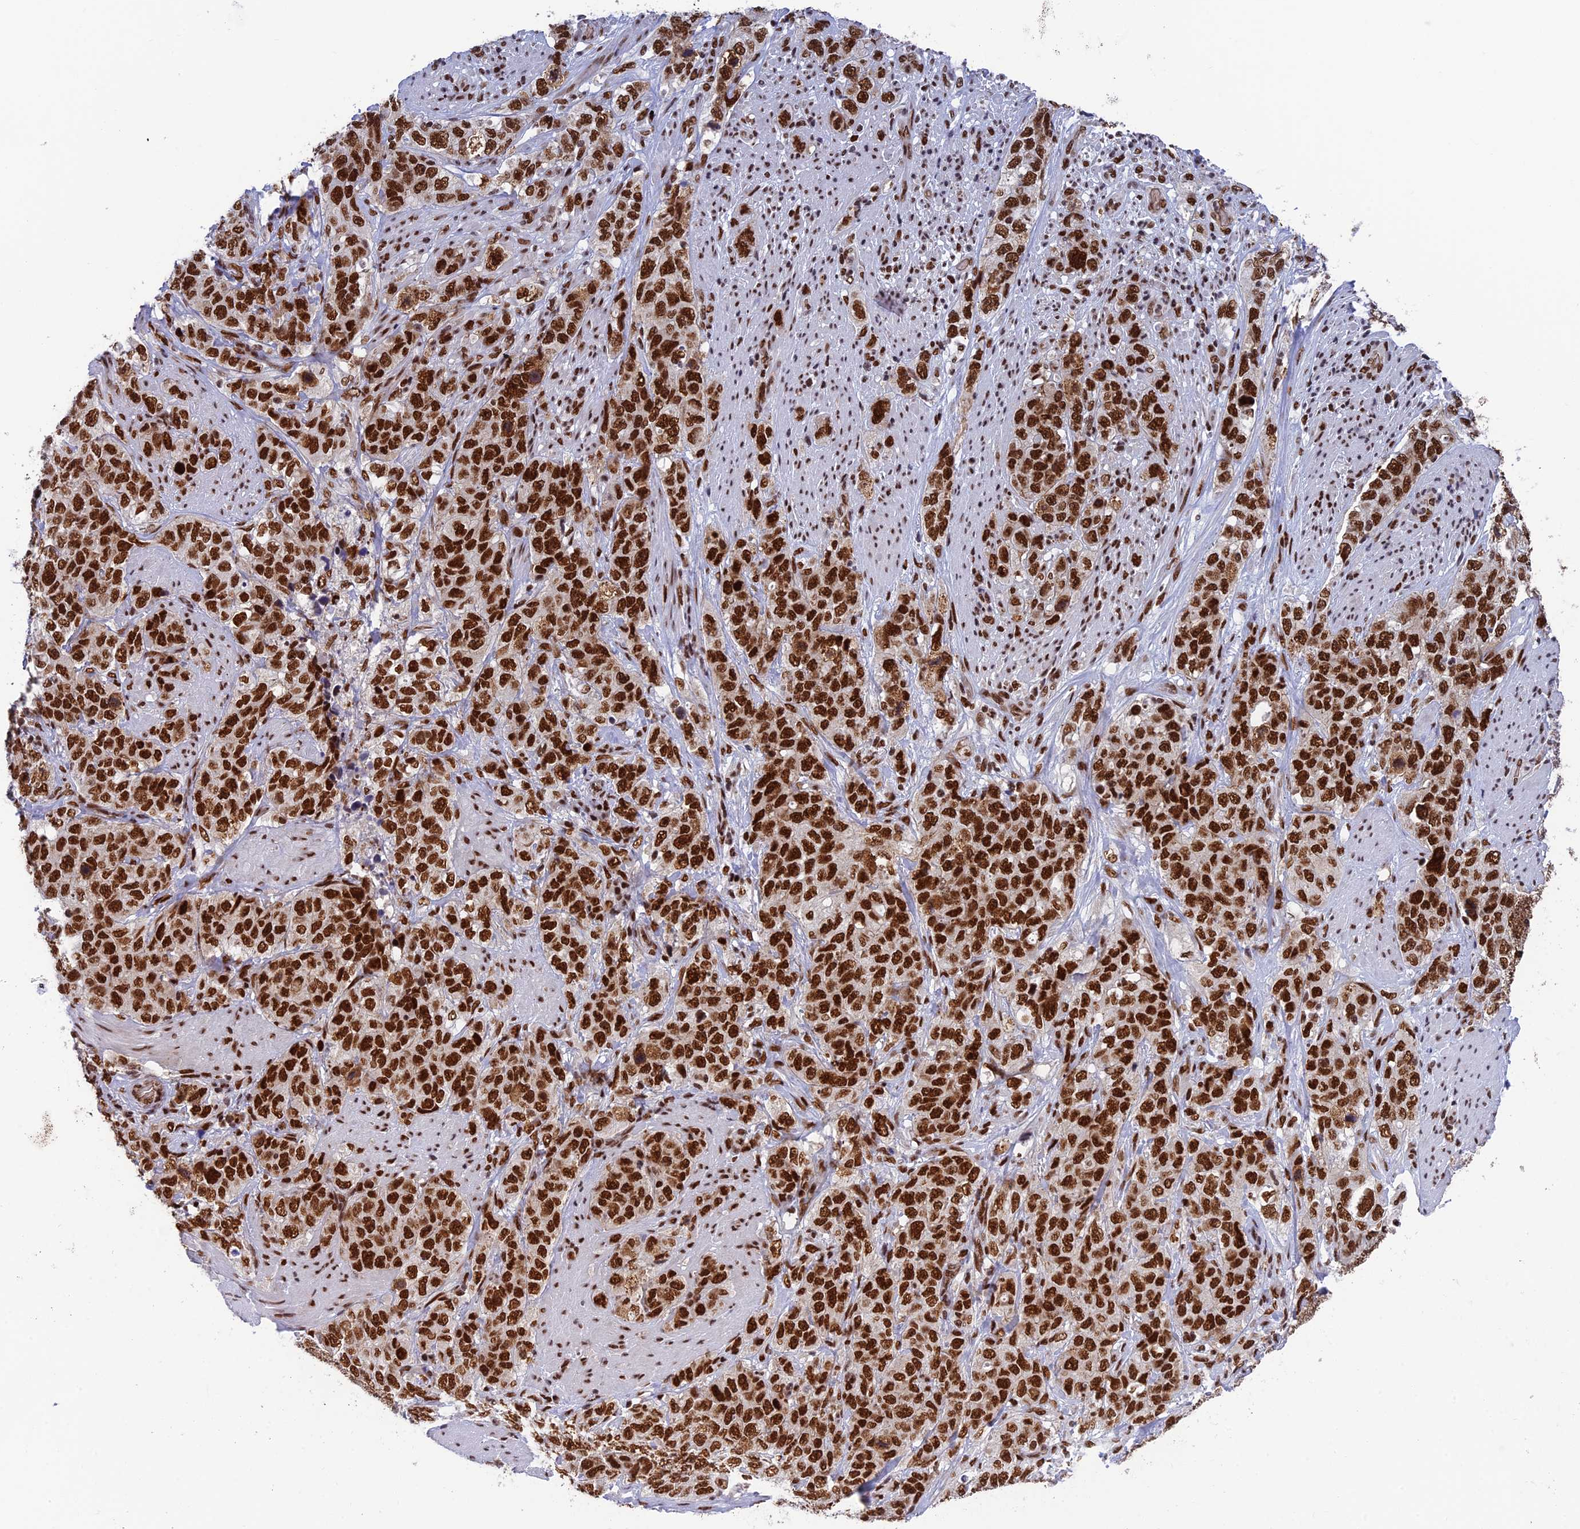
{"staining": {"intensity": "strong", "quantity": ">75%", "location": "nuclear"}, "tissue": "stomach cancer", "cell_type": "Tumor cells", "image_type": "cancer", "snomed": [{"axis": "morphology", "description": "Adenocarcinoma, NOS"}, {"axis": "topography", "description": "Stomach"}], "caption": "This histopathology image displays stomach cancer (adenocarcinoma) stained with immunohistochemistry to label a protein in brown. The nuclear of tumor cells show strong positivity for the protein. Nuclei are counter-stained blue.", "gene": "EEF1AKMT3", "patient": {"sex": "male", "age": 48}}